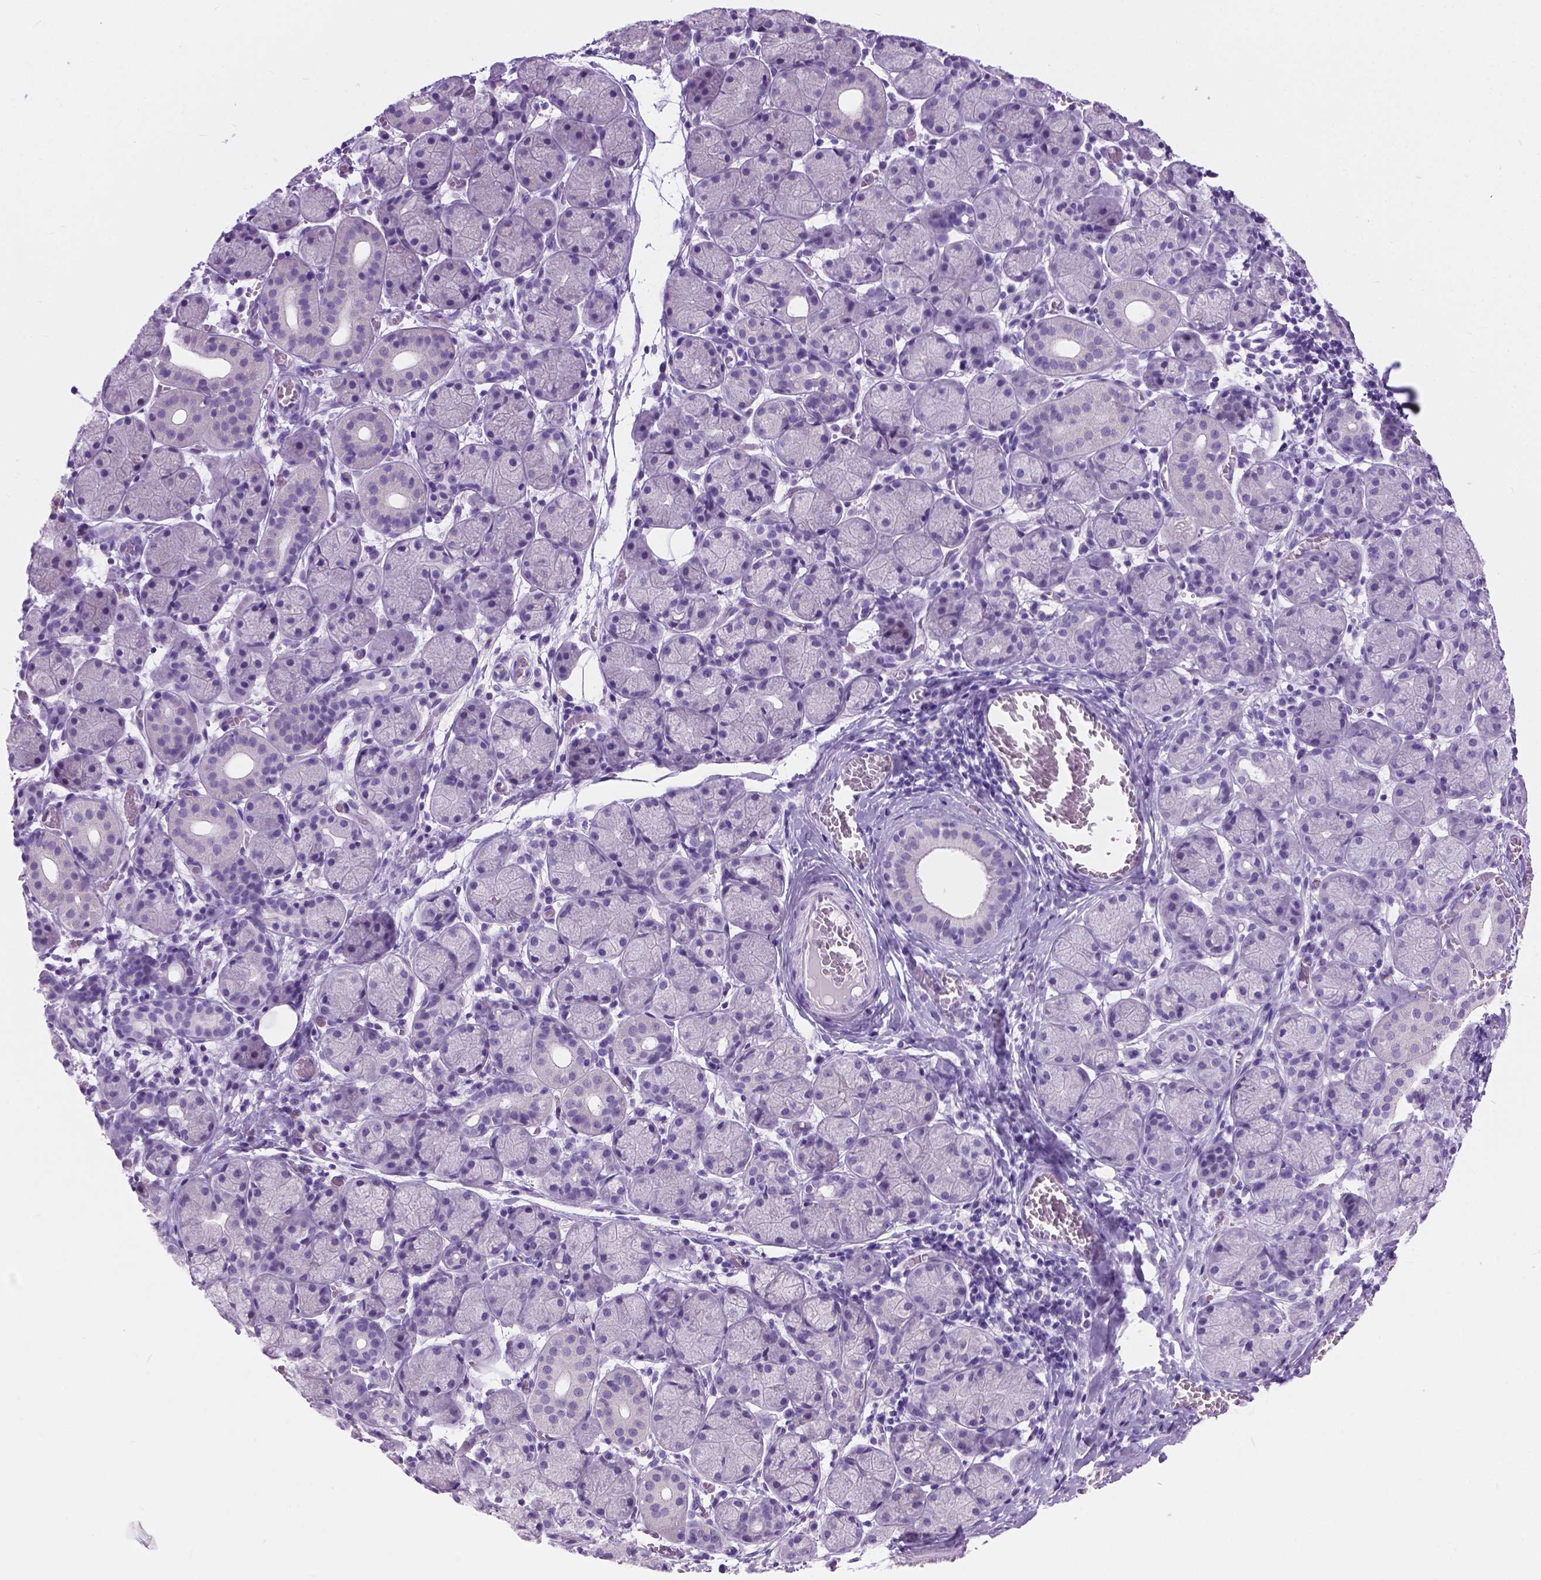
{"staining": {"intensity": "negative", "quantity": "none", "location": "none"}, "tissue": "salivary gland", "cell_type": "Glandular cells", "image_type": "normal", "snomed": [{"axis": "morphology", "description": "Normal tissue, NOS"}, {"axis": "topography", "description": "Salivary gland"}, {"axis": "topography", "description": "Peripheral nerve tissue"}], "caption": "Immunohistochemical staining of unremarkable salivary gland reveals no significant expression in glandular cells. (Stains: DAB IHC with hematoxylin counter stain, Microscopy: brightfield microscopy at high magnification).", "gene": "ARMS2", "patient": {"sex": "female", "age": 24}}